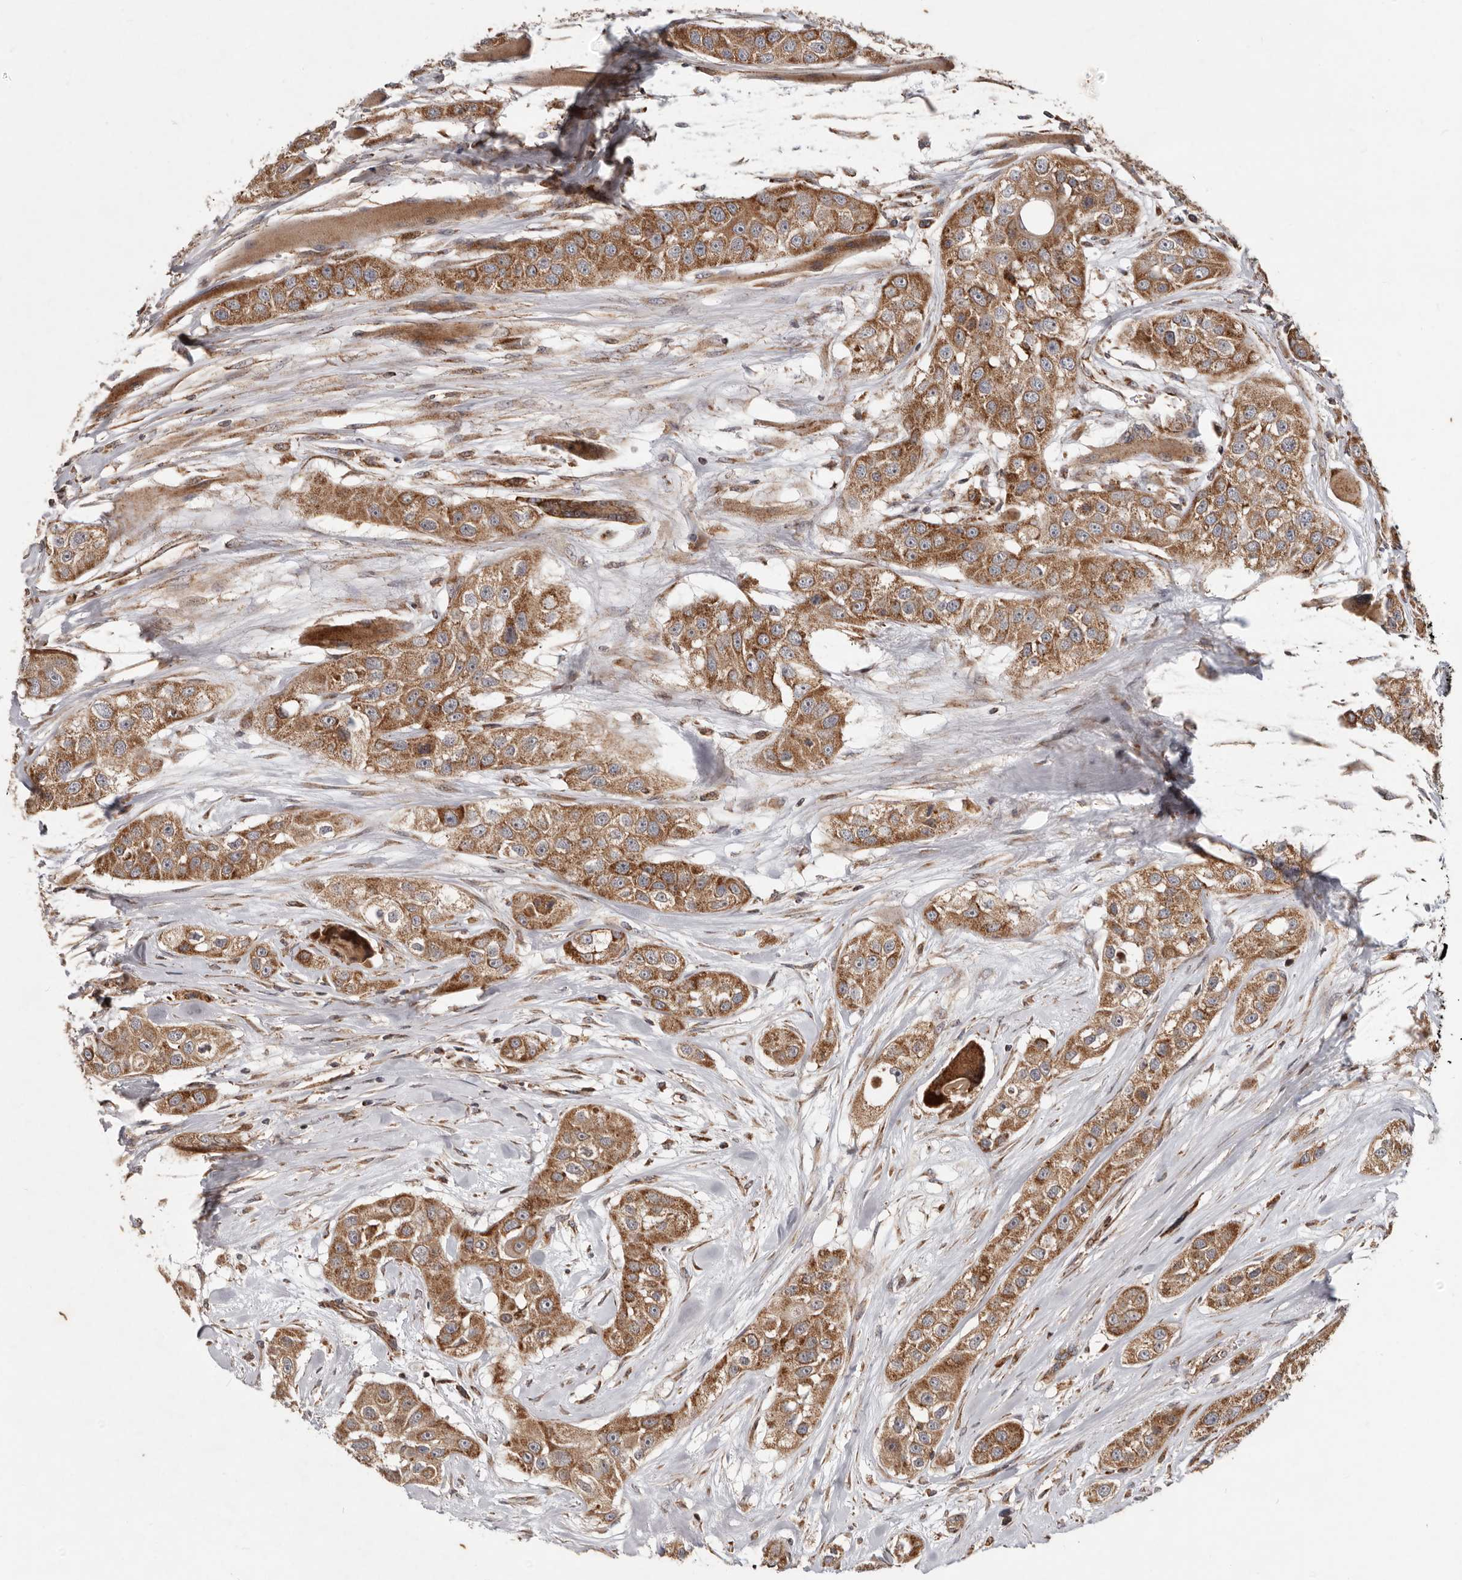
{"staining": {"intensity": "moderate", "quantity": ">75%", "location": "cytoplasmic/membranous"}, "tissue": "head and neck cancer", "cell_type": "Tumor cells", "image_type": "cancer", "snomed": [{"axis": "morphology", "description": "Normal tissue, NOS"}, {"axis": "morphology", "description": "Squamous cell carcinoma, NOS"}, {"axis": "topography", "description": "Skeletal muscle"}, {"axis": "topography", "description": "Head-Neck"}], "caption": "Immunohistochemical staining of head and neck squamous cell carcinoma exhibits medium levels of moderate cytoplasmic/membranous protein expression in approximately >75% of tumor cells. Nuclei are stained in blue.", "gene": "MRPS10", "patient": {"sex": "male", "age": 51}}